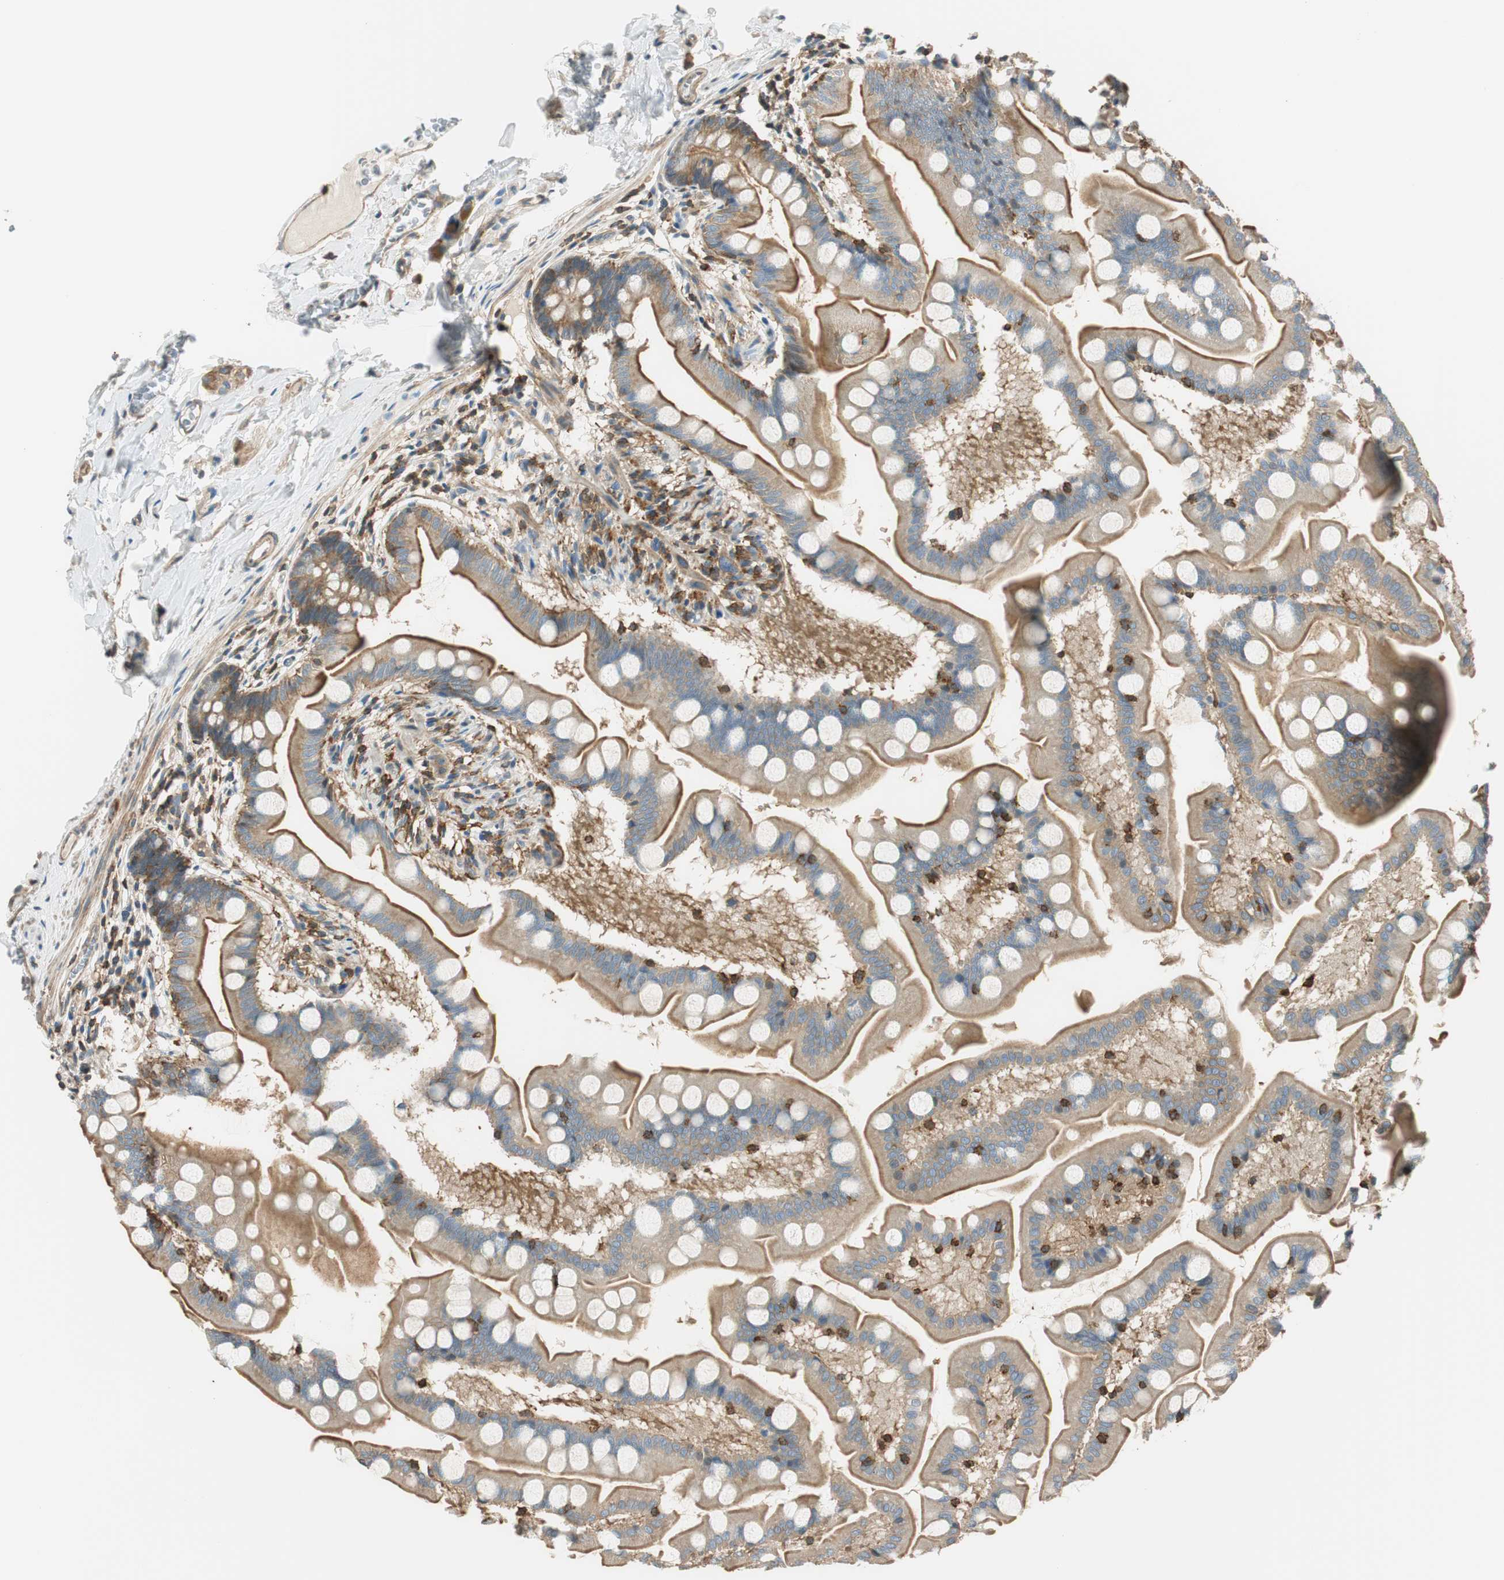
{"staining": {"intensity": "strong", "quantity": ">75%", "location": "cytoplasmic/membranous"}, "tissue": "small intestine", "cell_type": "Glandular cells", "image_type": "normal", "snomed": [{"axis": "morphology", "description": "Normal tissue, NOS"}, {"axis": "topography", "description": "Small intestine"}], "caption": "A high amount of strong cytoplasmic/membranous positivity is appreciated in about >75% of glandular cells in benign small intestine. (DAB IHC with brightfield microscopy, high magnification).", "gene": "PI4K2B", "patient": {"sex": "male", "age": 41}}